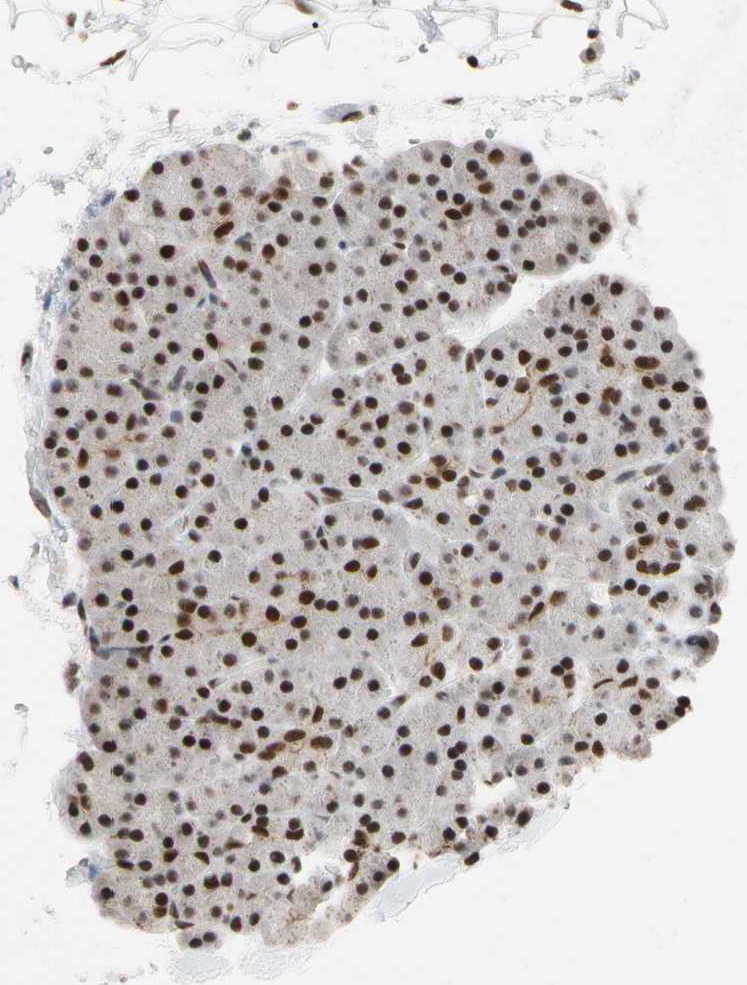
{"staining": {"intensity": "strong", "quantity": ">75%", "location": "nuclear"}, "tissue": "pancreas", "cell_type": "Exocrine glandular cells", "image_type": "normal", "snomed": [{"axis": "morphology", "description": "Normal tissue, NOS"}, {"axis": "topography", "description": "Pancreas"}], "caption": "A brown stain labels strong nuclear positivity of a protein in exocrine glandular cells of benign pancreas. (Stains: DAB in brown, nuclei in blue, Microscopy: brightfield microscopy at high magnification).", "gene": "FAM98B", "patient": {"sex": "female", "age": 35}}